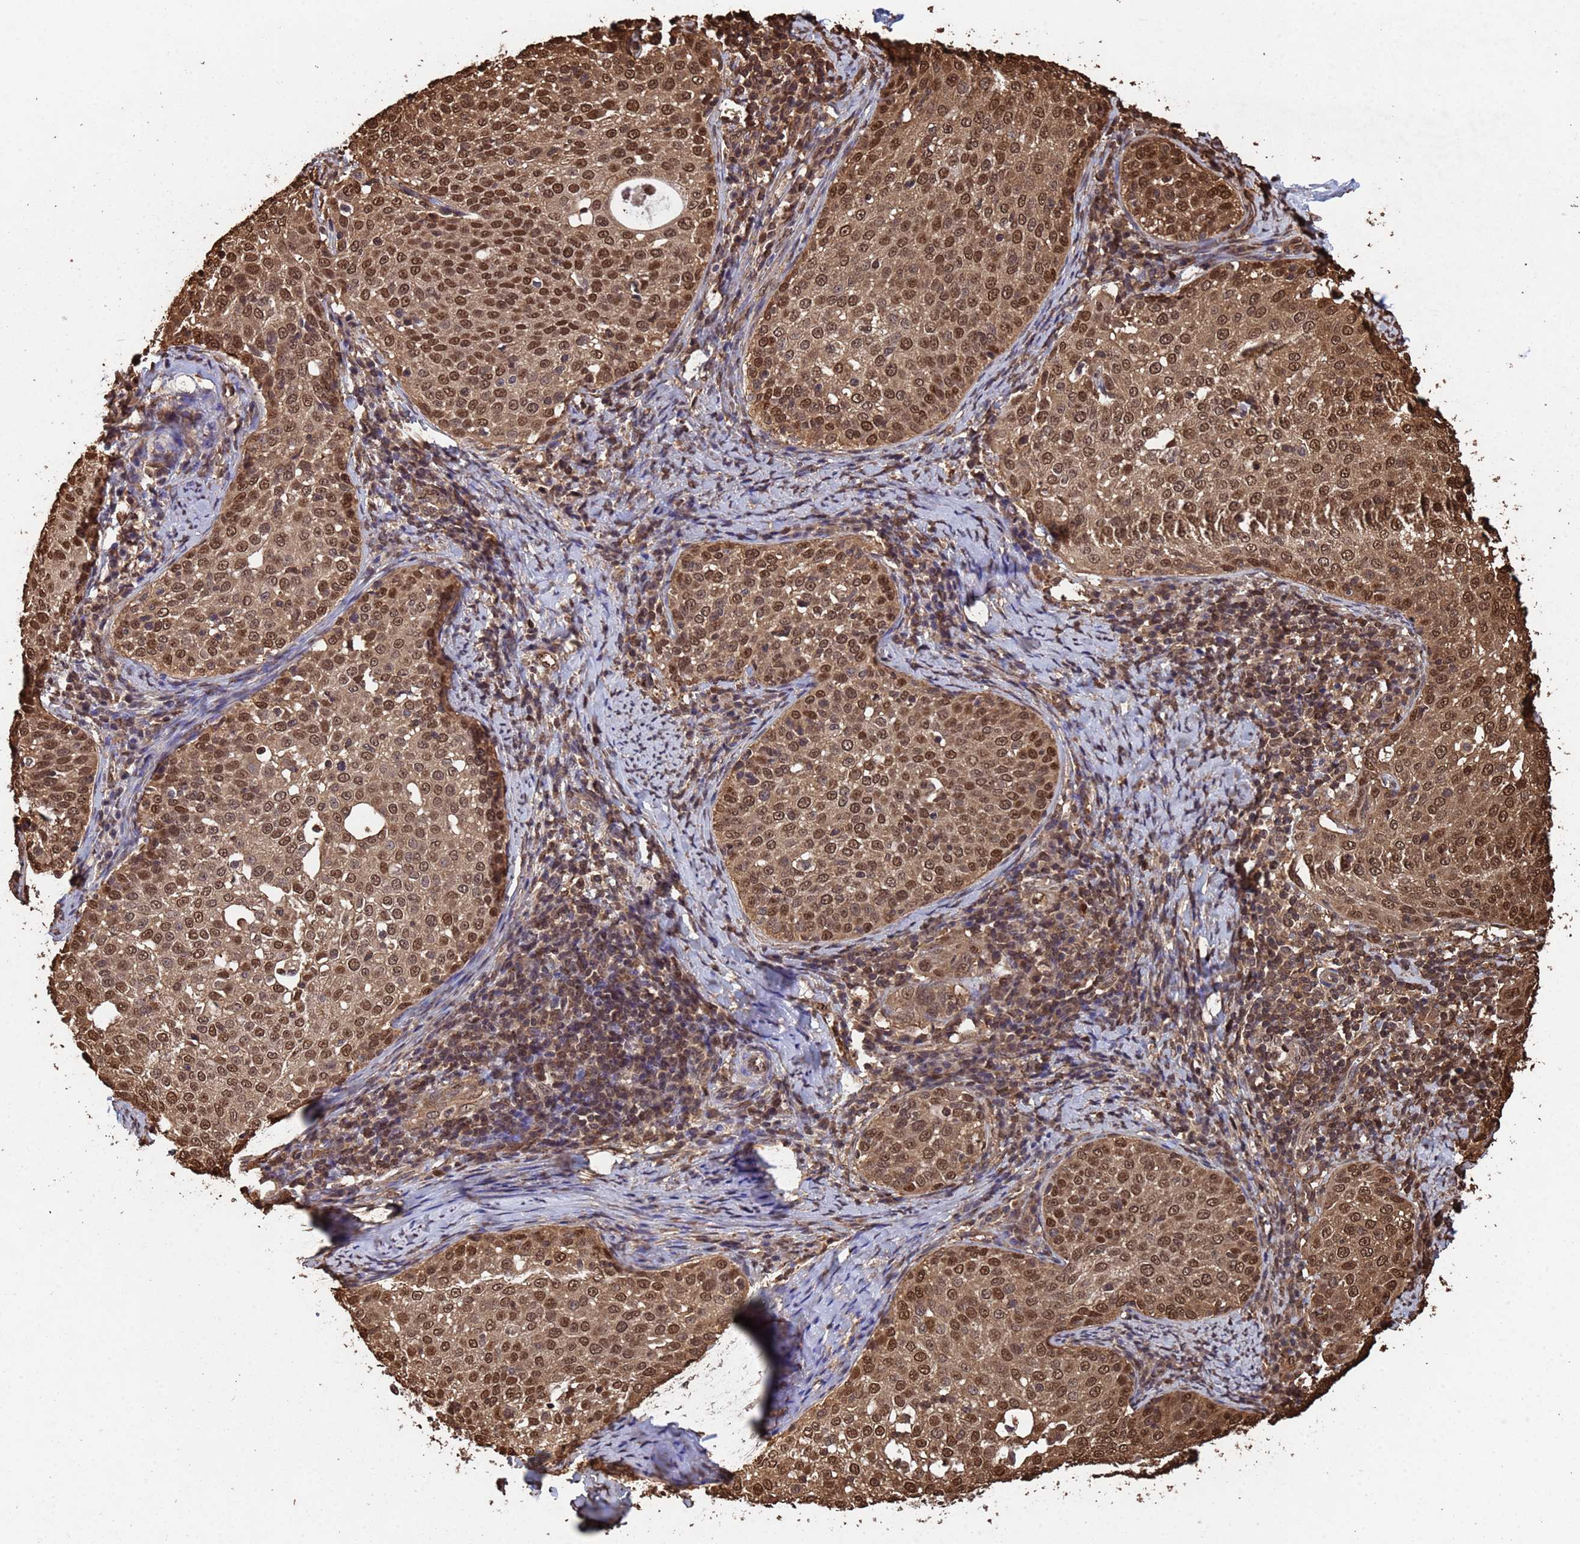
{"staining": {"intensity": "moderate", "quantity": ">75%", "location": "cytoplasmic/membranous,nuclear"}, "tissue": "cervical cancer", "cell_type": "Tumor cells", "image_type": "cancer", "snomed": [{"axis": "morphology", "description": "Squamous cell carcinoma, NOS"}, {"axis": "topography", "description": "Cervix"}], "caption": "Immunohistochemistry (IHC) (DAB (3,3'-diaminobenzidine)) staining of human squamous cell carcinoma (cervical) exhibits moderate cytoplasmic/membranous and nuclear protein staining in about >75% of tumor cells.", "gene": "SUMO4", "patient": {"sex": "female", "age": 57}}